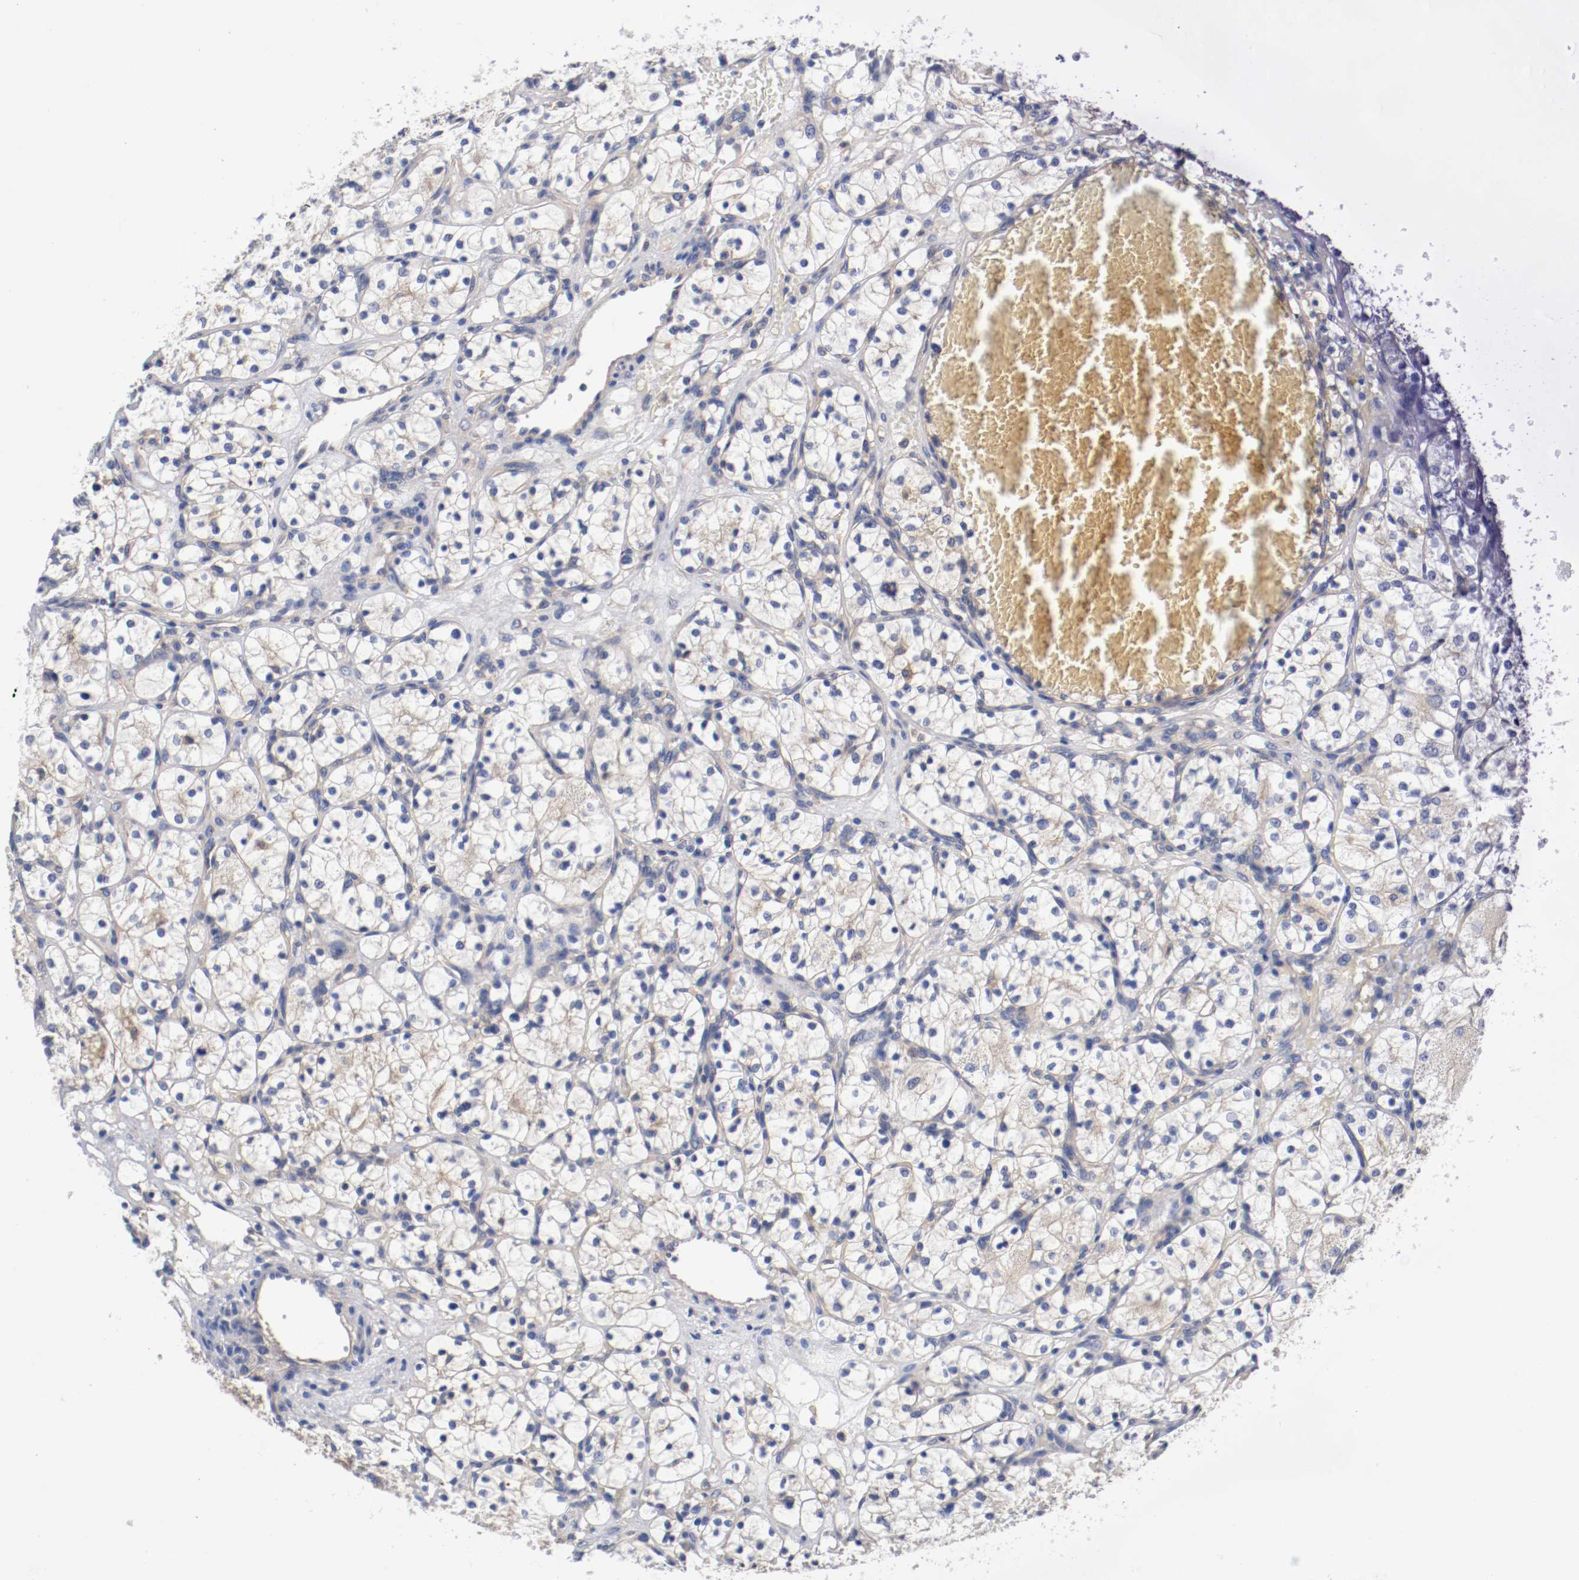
{"staining": {"intensity": "weak", "quantity": "25%-75%", "location": "cytoplasmic/membranous"}, "tissue": "renal cancer", "cell_type": "Tumor cells", "image_type": "cancer", "snomed": [{"axis": "morphology", "description": "Adenocarcinoma, NOS"}, {"axis": "topography", "description": "Kidney"}], "caption": "Immunohistochemical staining of human renal cancer exhibits low levels of weak cytoplasmic/membranous protein staining in approximately 25%-75% of tumor cells. The staining was performed using DAB, with brown indicating positive protein expression. Nuclei are stained blue with hematoxylin.", "gene": "HGS", "patient": {"sex": "female", "age": 60}}